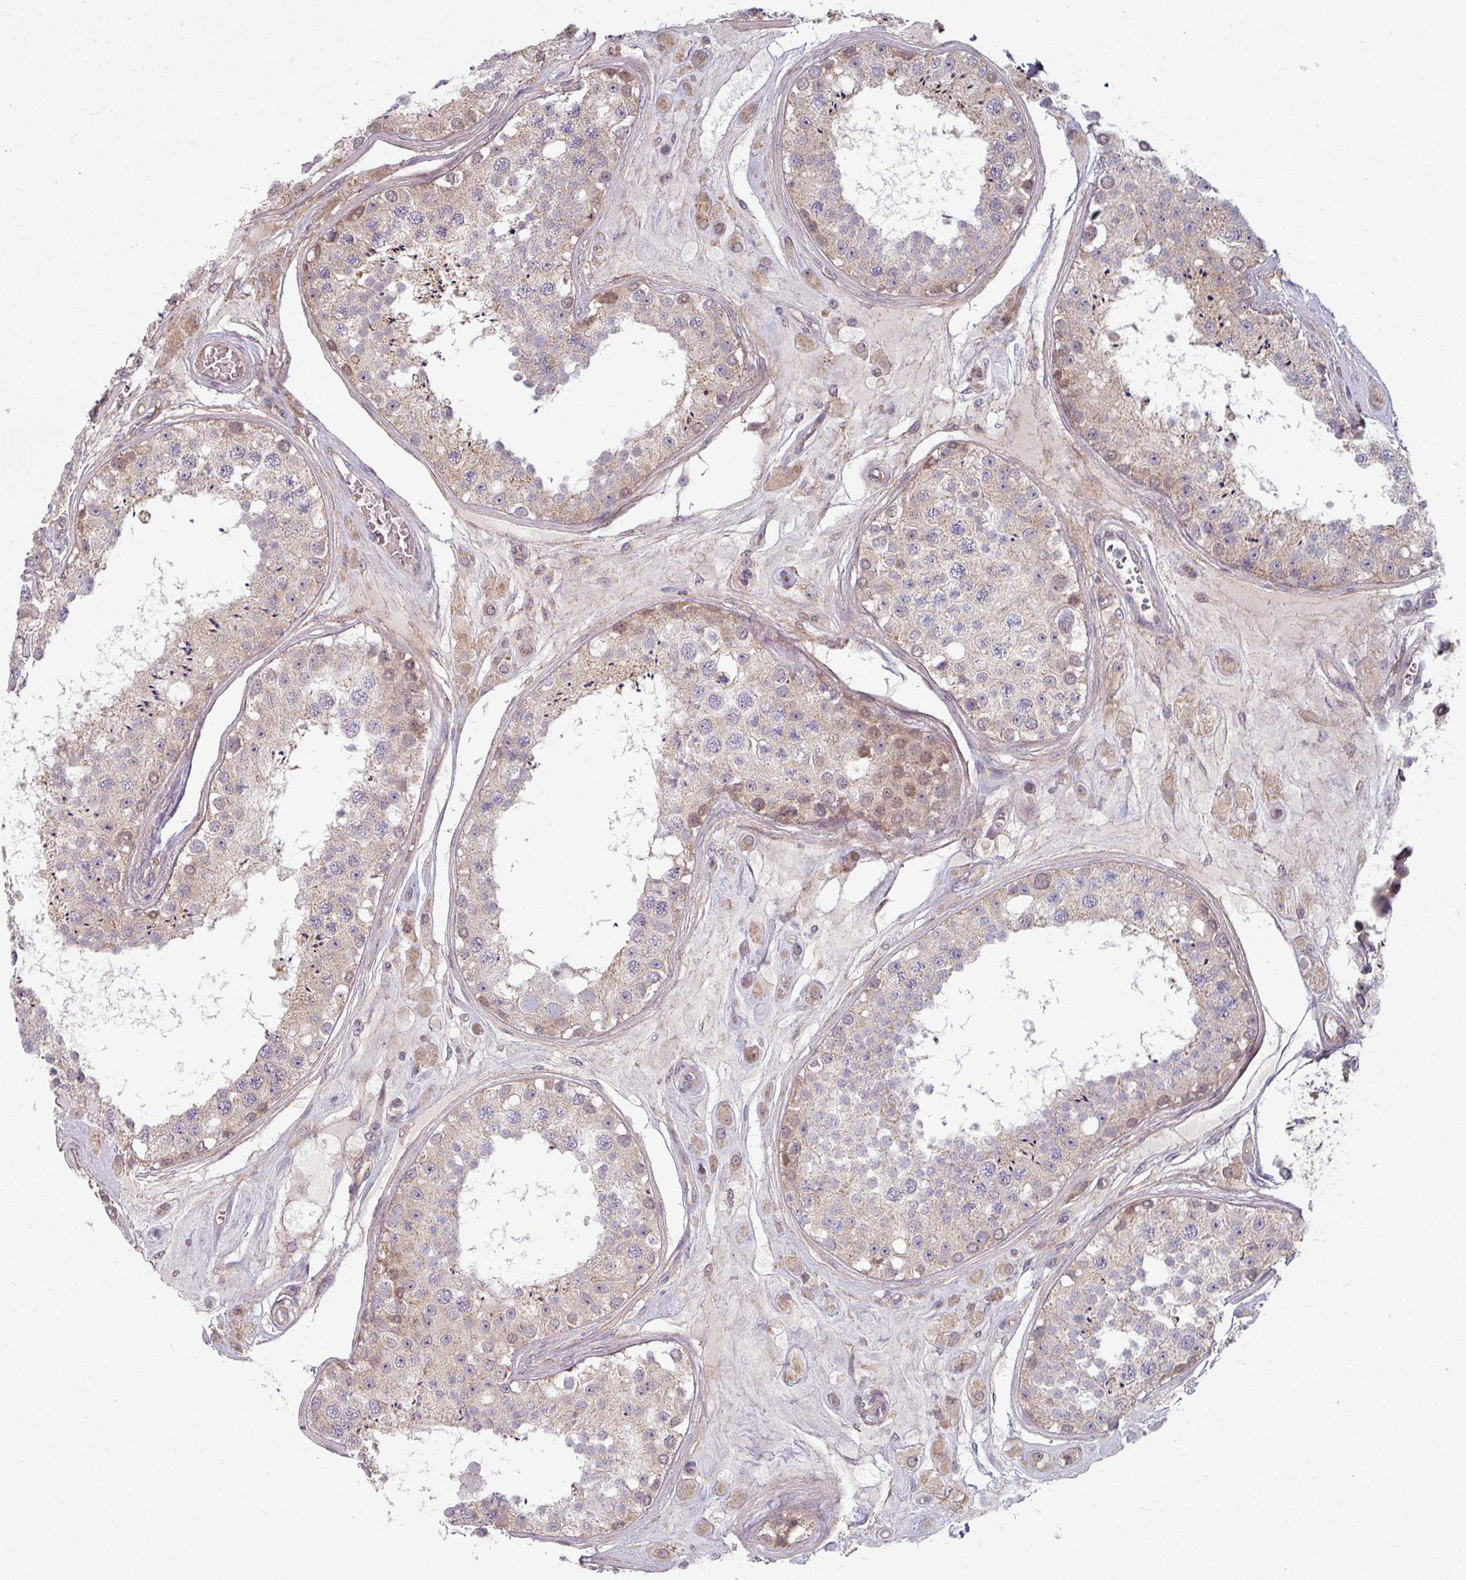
{"staining": {"intensity": "moderate", "quantity": "25%-75%", "location": "cytoplasmic/membranous"}, "tissue": "testis", "cell_type": "Cells in seminiferous ducts", "image_type": "normal", "snomed": [{"axis": "morphology", "description": "Normal tissue, NOS"}, {"axis": "topography", "description": "Testis"}], "caption": "A brown stain labels moderate cytoplasmic/membranous expression of a protein in cells in seminiferous ducts of benign human testis.", "gene": "PLEKHJ1", "patient": {"sex": "male", "age": 25}}